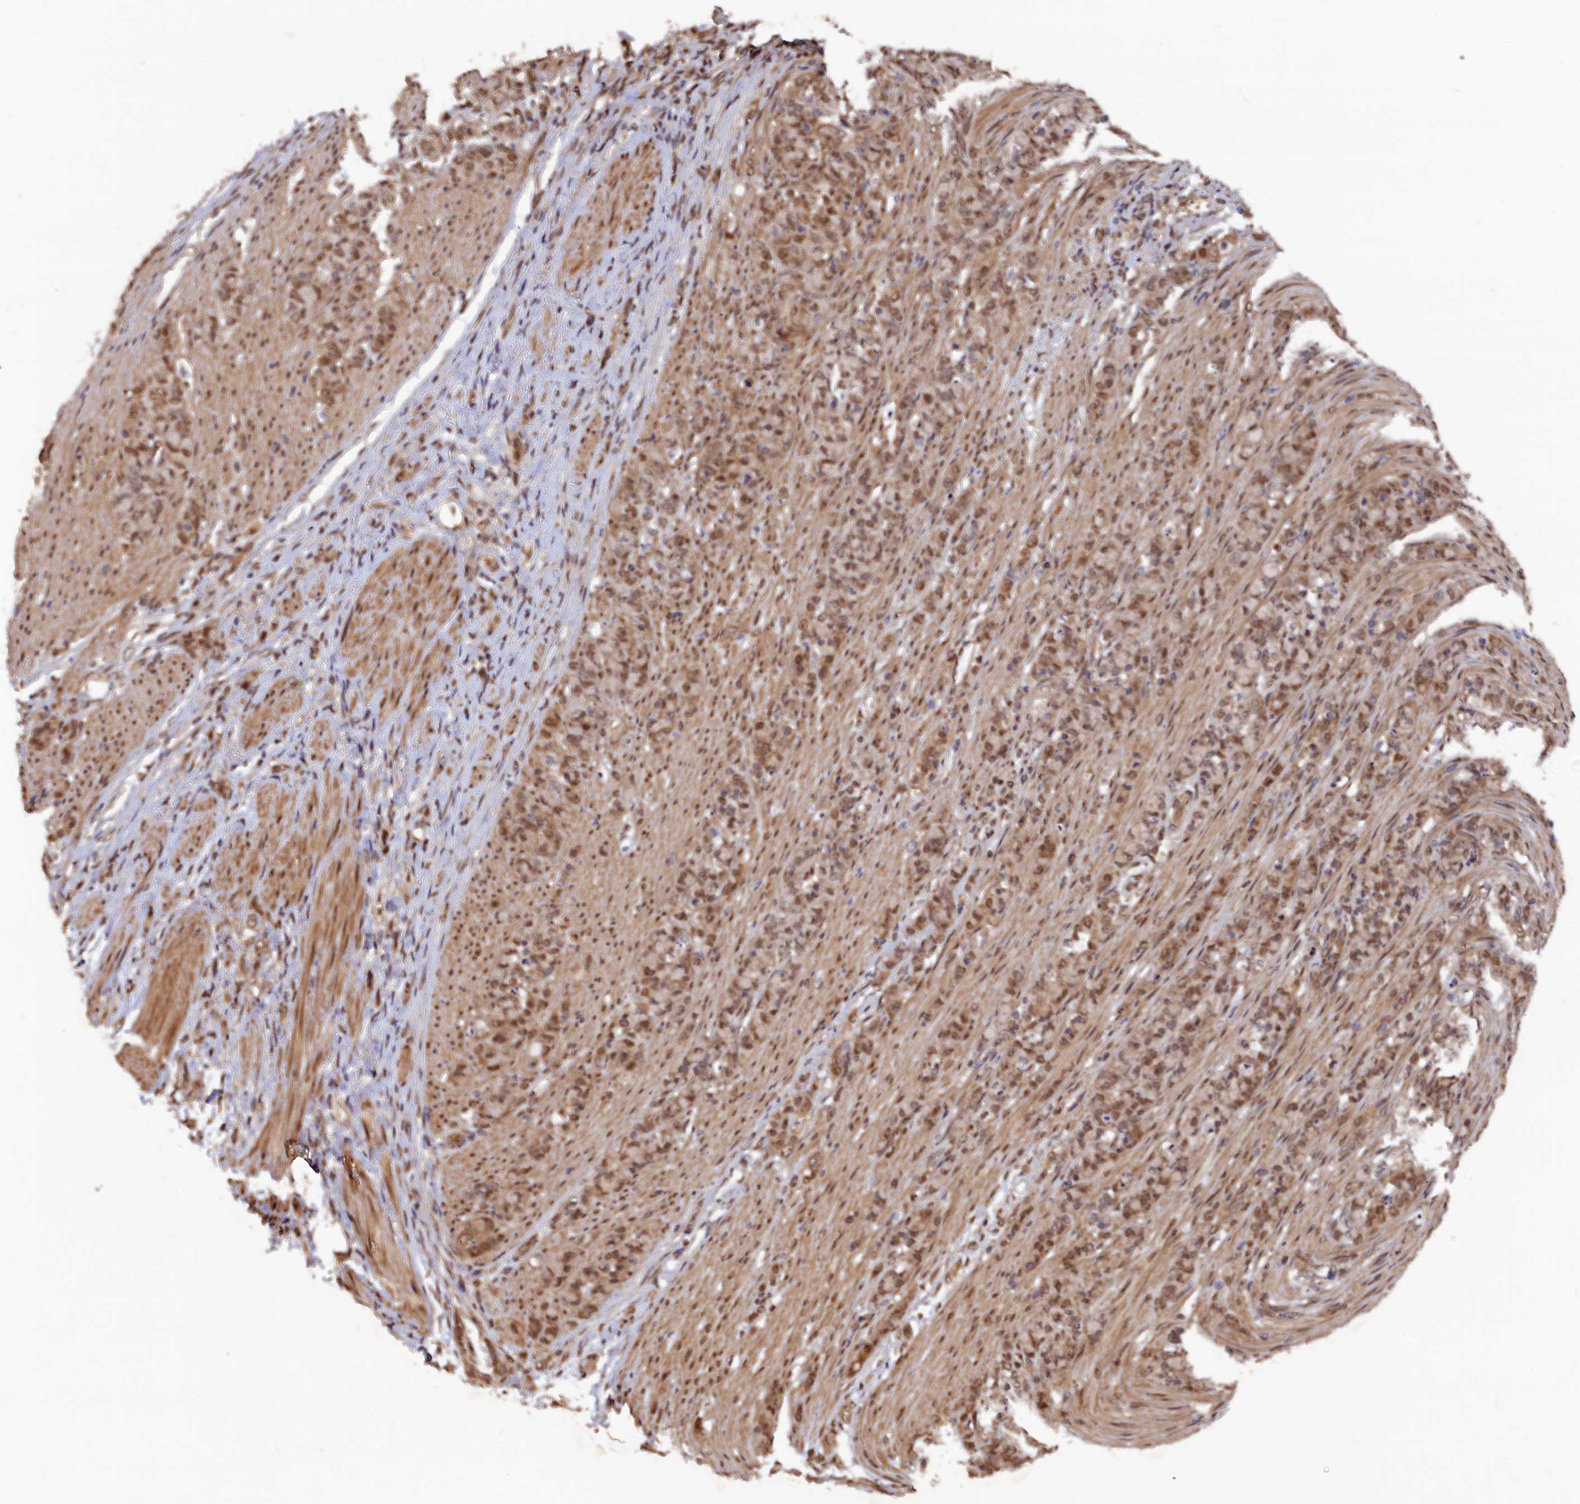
{"staining": {"intensity": "moderate", "quantity": ">75%", "location": "nuclear"}, "tissue": "stomach cancer", "cell_type": "Tumor cells", "image_type": "cancer", "snomed": [{"axis": "morphology", "description": "Adenocarcinoma, NOS"}, {"axis": "topography", "description": "Stomach"}], "caption": "IHC of stomach cancer exhibits medium levels of moderate nuclear positivity in approximately >75% of tumor cells.", "gene": "ADRM1", "patient": {"sex": "female", "age": 79}}